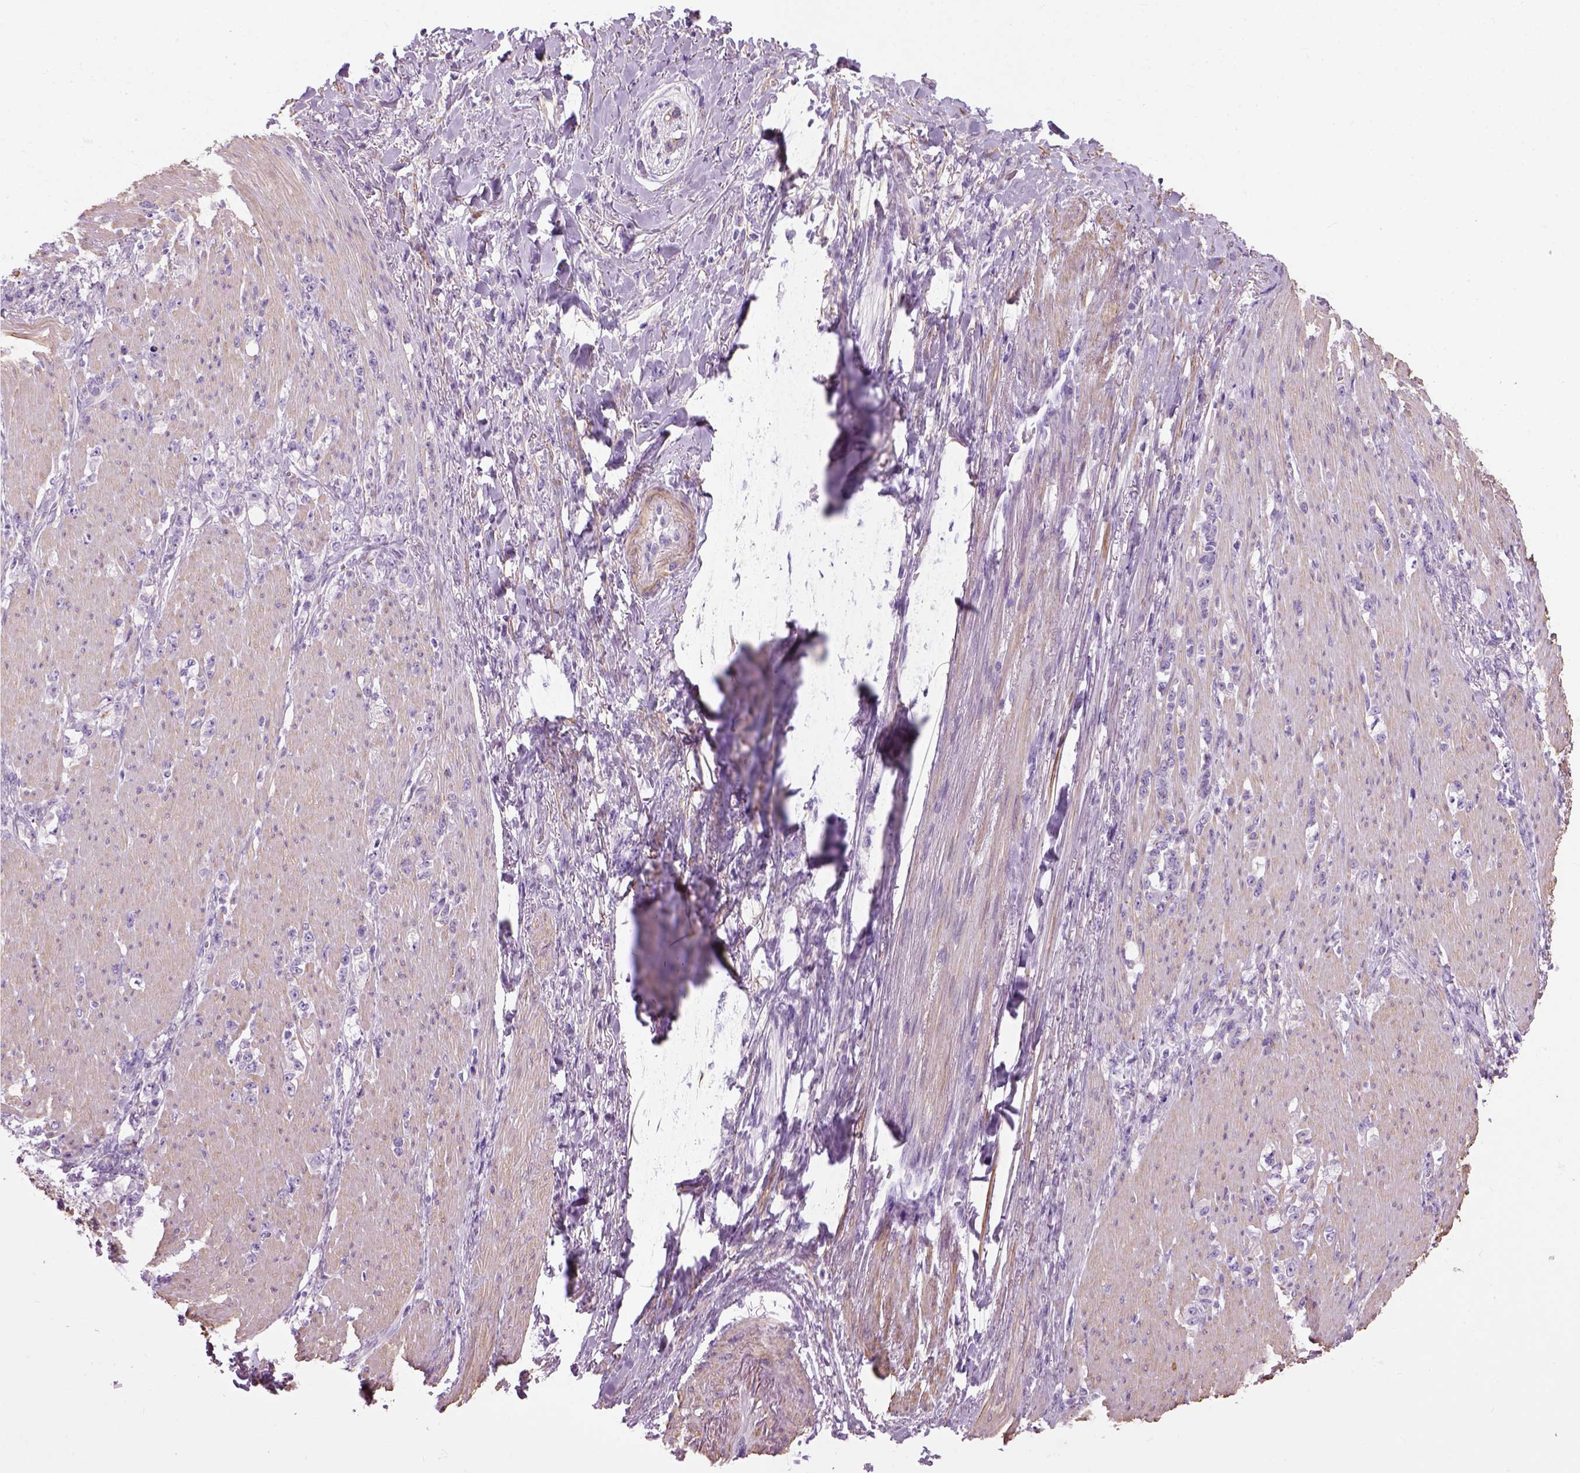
{"staining": {"intensity": "negative", "quantity": "none", "location": "none"}, "tissue": "stomach cancer", "cell_type": "Tumor cells", "image_type": "cancer", "snomed": [{"axis": "morphology", "description": "Adenocarcinoma, NOS"}, {"axis": "topography", "description": "Stomach, lower"}], "caption": "Immunohistochemistry (IHC) histopathology image of human stomach cancer stained for a protein (brown), which displays no expression in tumor cells. (Stains: DAB IHC with hematoxylin counter stain, Microscopy: brightfield microscopy at high magnification).", "gene": "FAM161A", "patient": {"sex": "male", "age": 88}}